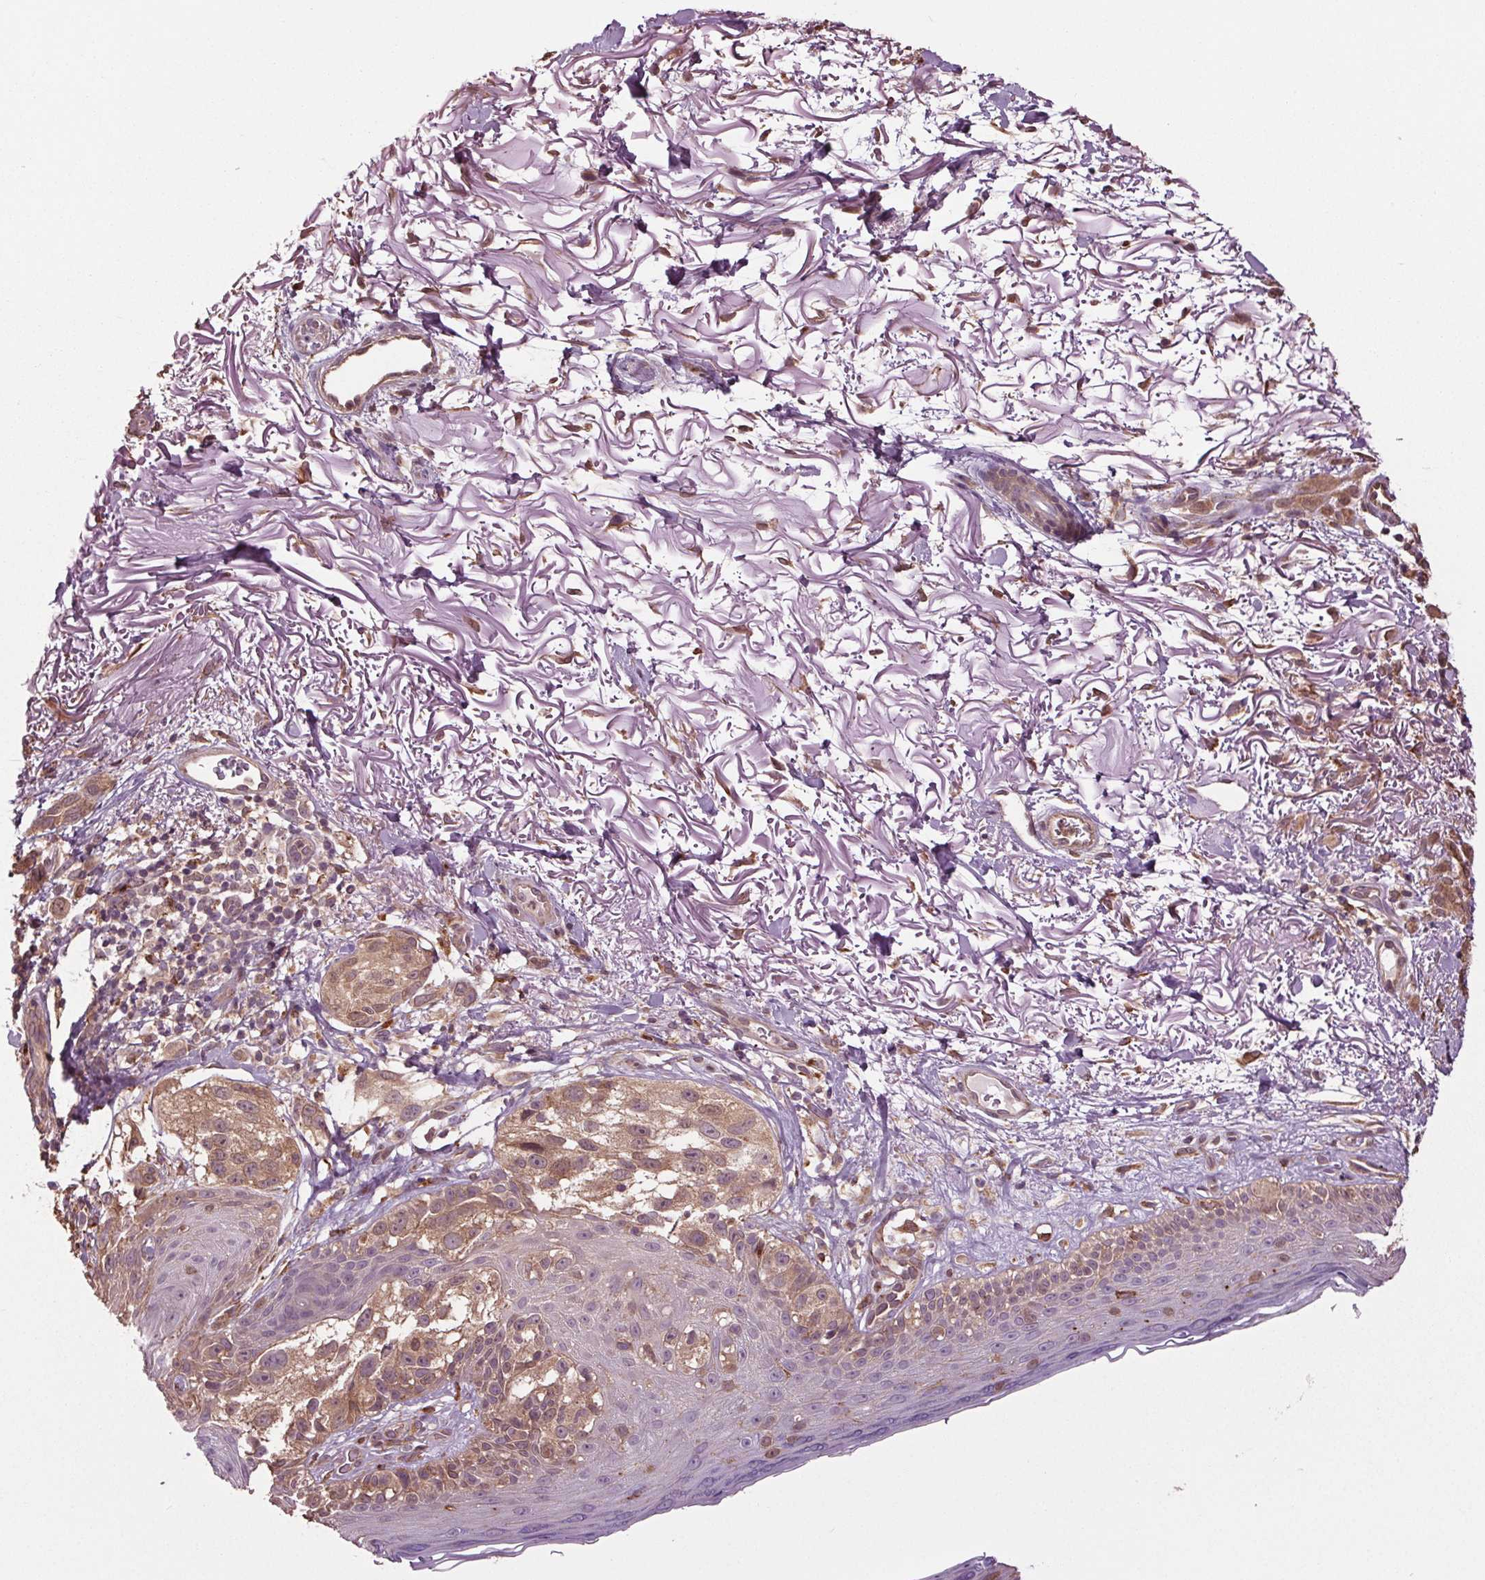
{"staining": {"intensity": "moderate", "quantity": "25%-75%", "location": "cytoplasmic/membranous"}, "tissue": "melanoma", "cell_type": "Tumor cells", "image_type": "cancer", "snomed": [{"axis": "morphology", "description": "Malignant melanoma, NOS"}, {"axis": "topography", "description": "Skin"}], "caption": "IHC photomicrograph of neoplastic tissue: melanoma stained using immunohistochemistry (IHC) shows medium levels of moderate protein expression localized specifically in the cytoplasmic/membranous of tumor cells, appearing as a cytoplasmic/membranous brown color.", "gene": "RNPEP", "patient": {"sex": "female", "age": 86}}